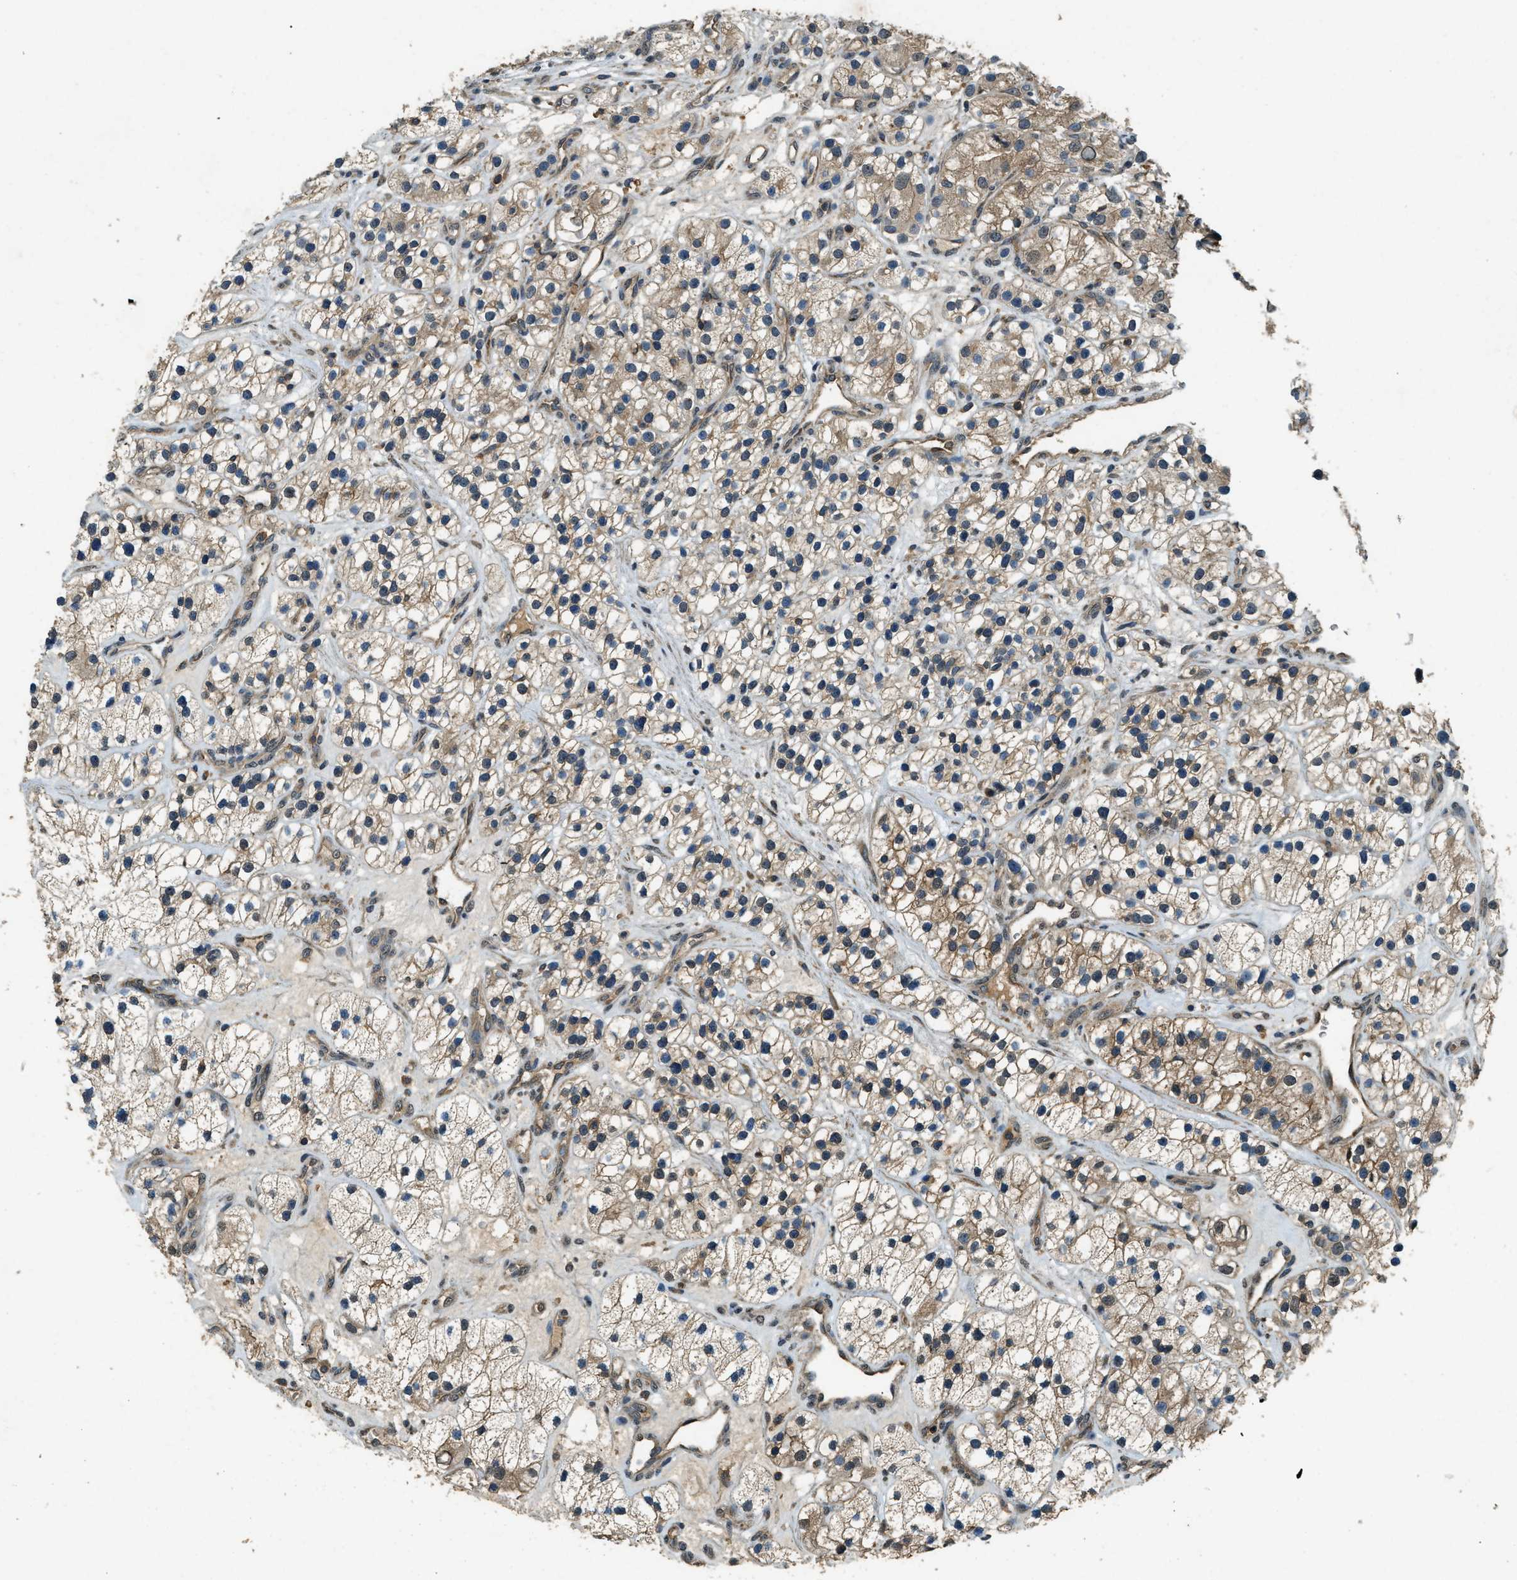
{"staining": {"intensity": "moderate", "quantity": ">75%", "location": "cytoplasmic/membranous"}, "tissue": "renal cancer", "cell_type": "Tumor cells", "image_type": "cancer", "snomed": [{"axis": "morphology", "description": "Adenocarcinoma, NOS"}, {"axis": "topography", "description": "Kidney"}], "caption": "DAB (3,3'-diaminobenzidine) immunohistochemical staining of human renal adenocarcinoma exhibits moderate cytoplasmic/membranous protein staining in about >75% of tumor cells. (DAB IHC with brightfield microscopy, high magnification).", "gene": "ATP8B1", "patient": {"sex": "female", "age": 57}}